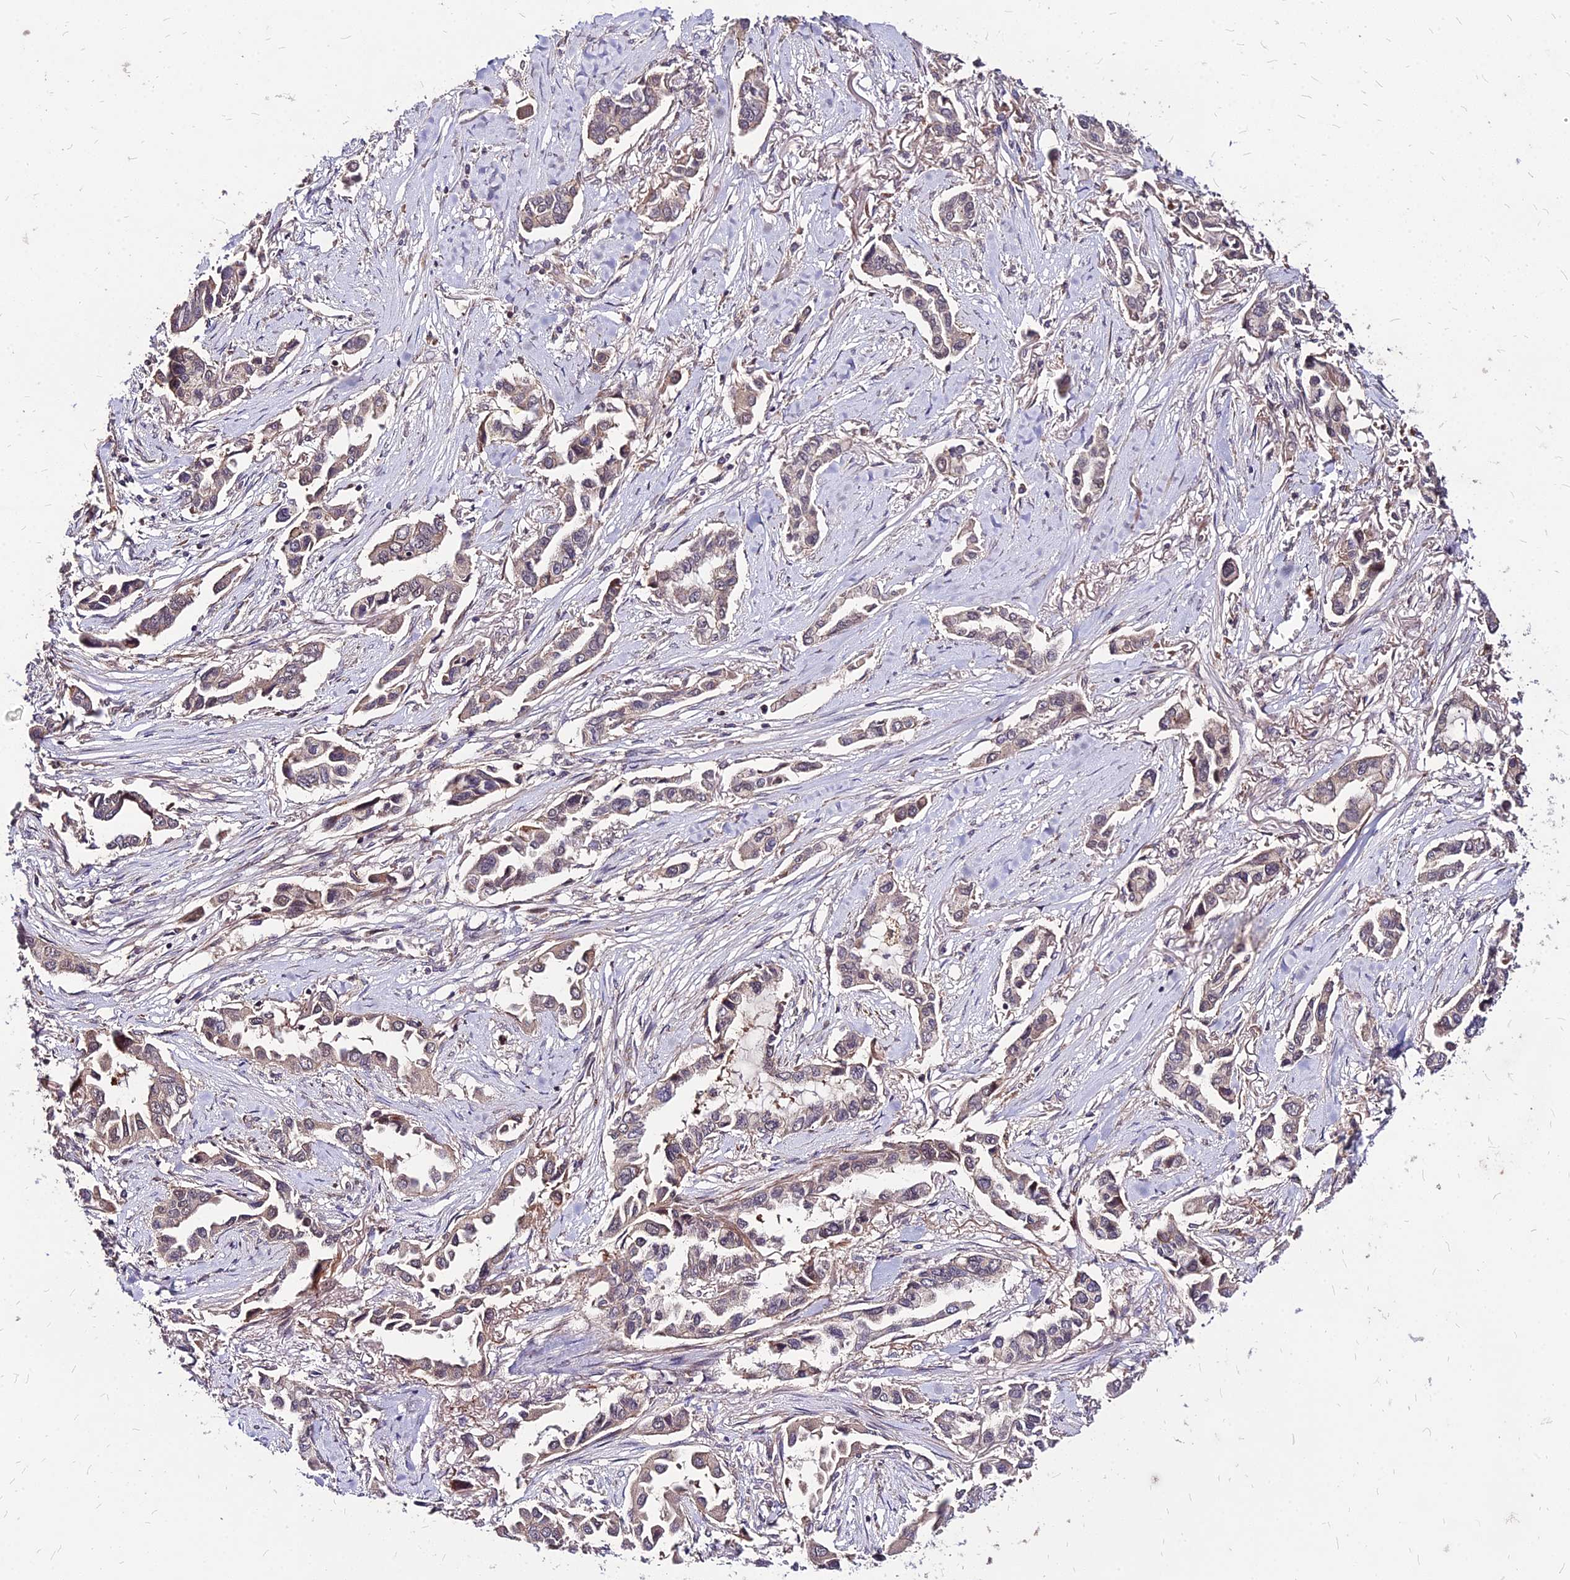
{"staining": {"intensity": "weak", "quantity": "25%-75%", "location": "cytoplasmic/membranous"}, "tissue": "lung cancer", "cell_type": "Tumor cells", "image_type": "cancer", "snomed": [{"axis": "morphology", "description": "Adenocarcinoma, NOS"}, {"axis": "topography", "description": "Lung"}], "caption": "A photomicrograph of adenocarcinoma (lung) stained for a protein demonstrates weak cytoplasmic/membranous brown staining in tumor cells.", "gene": "APBA3", "patient": {"sex": "female", "age": 76}}